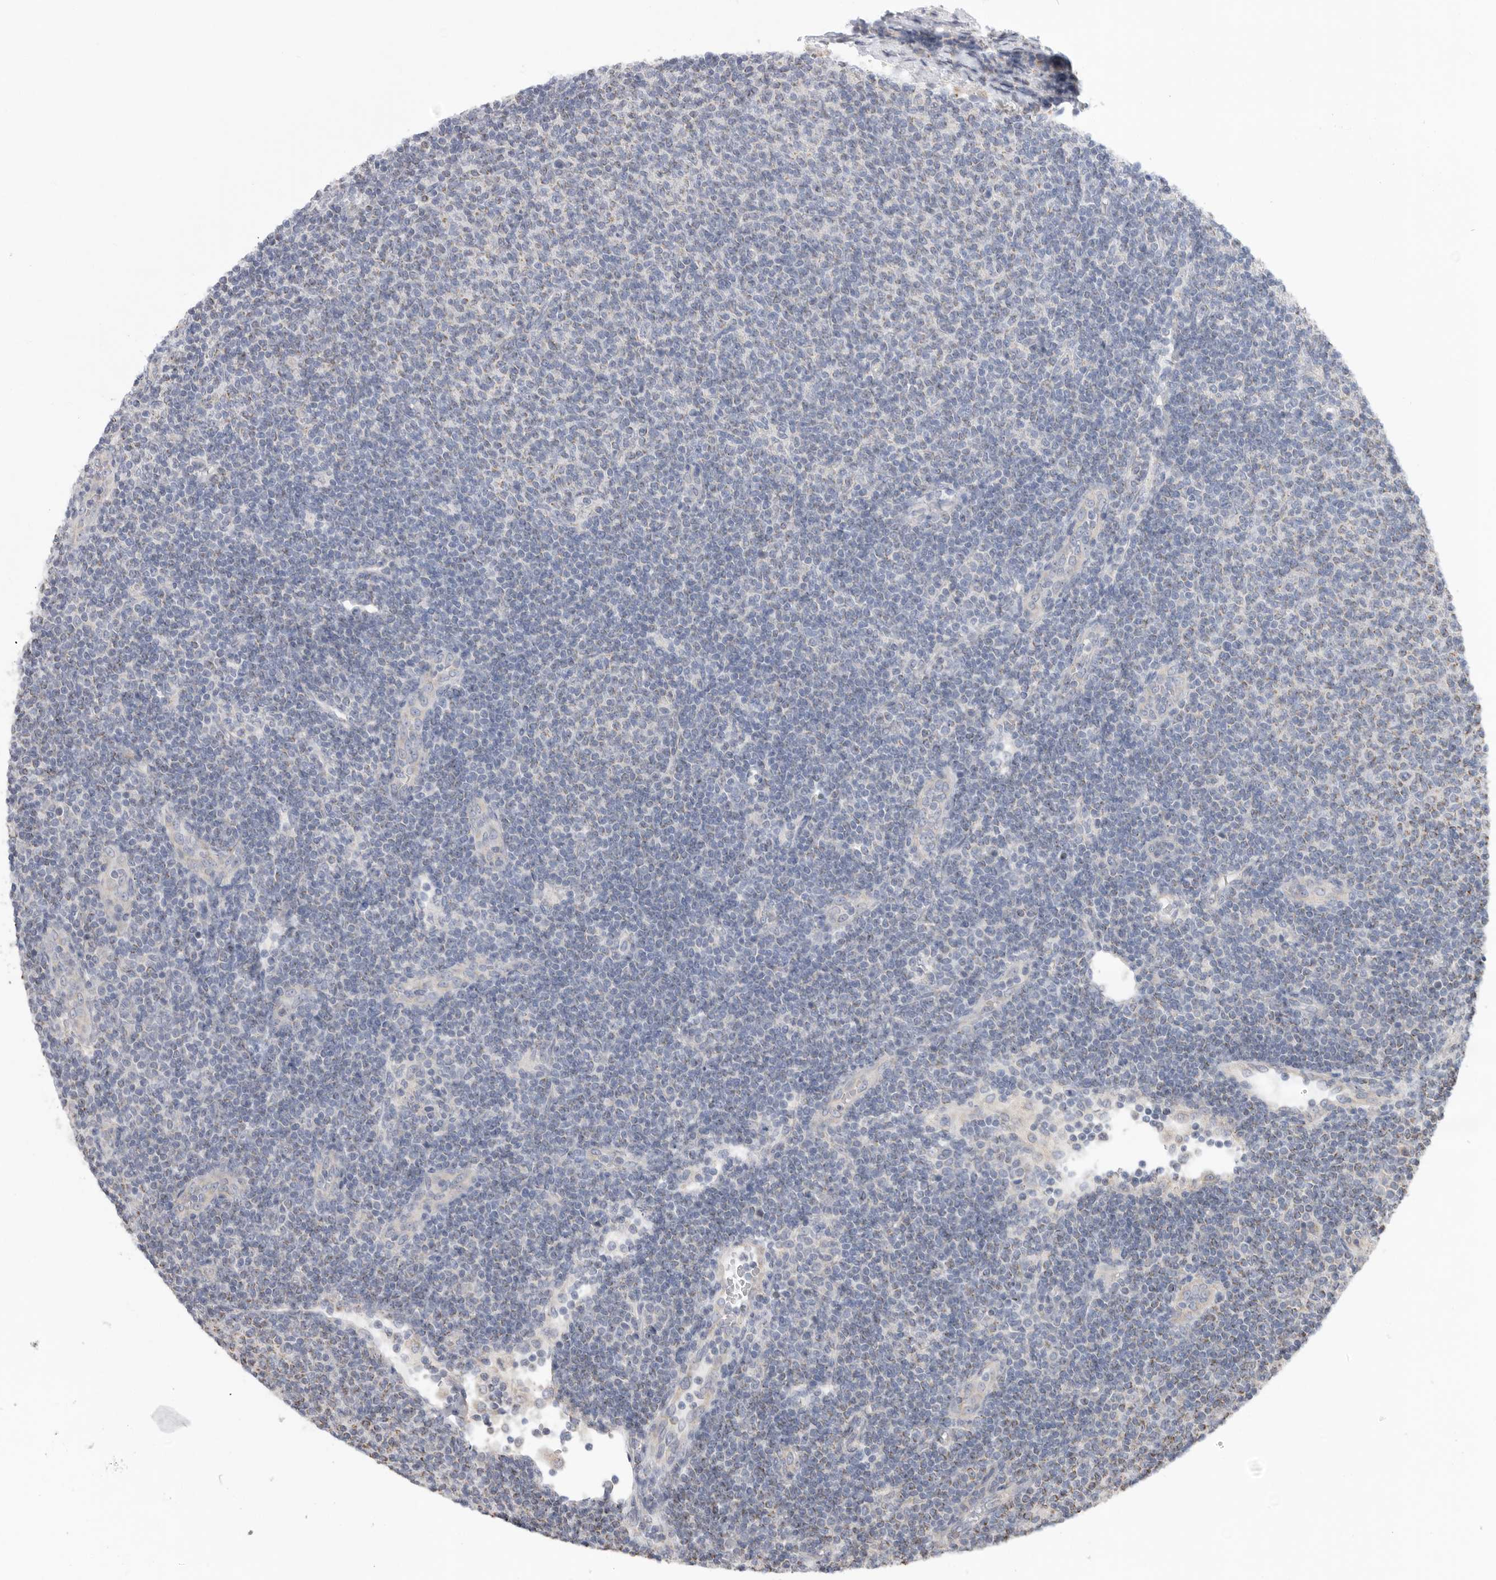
{"staining": {"intensity": "negative", "quantity": "none", "location": "none"}, "tissue": "lymphoma", "cell_type": "Tumor cells", "image_type": "cancer", "snomed": [{"axis": "morphology", "description": "Malignant lymphoma, non-Hodgkin's type, Low grade"}, {"axis": "topography", "description": "Lymph node"}], "caption": "This is an immunohistochemistry micrograph of human lymphoma. There is no positivity in tumor cells.", "gene": "MTFR1L", "patient": {"sex": "male", "age": 66}}